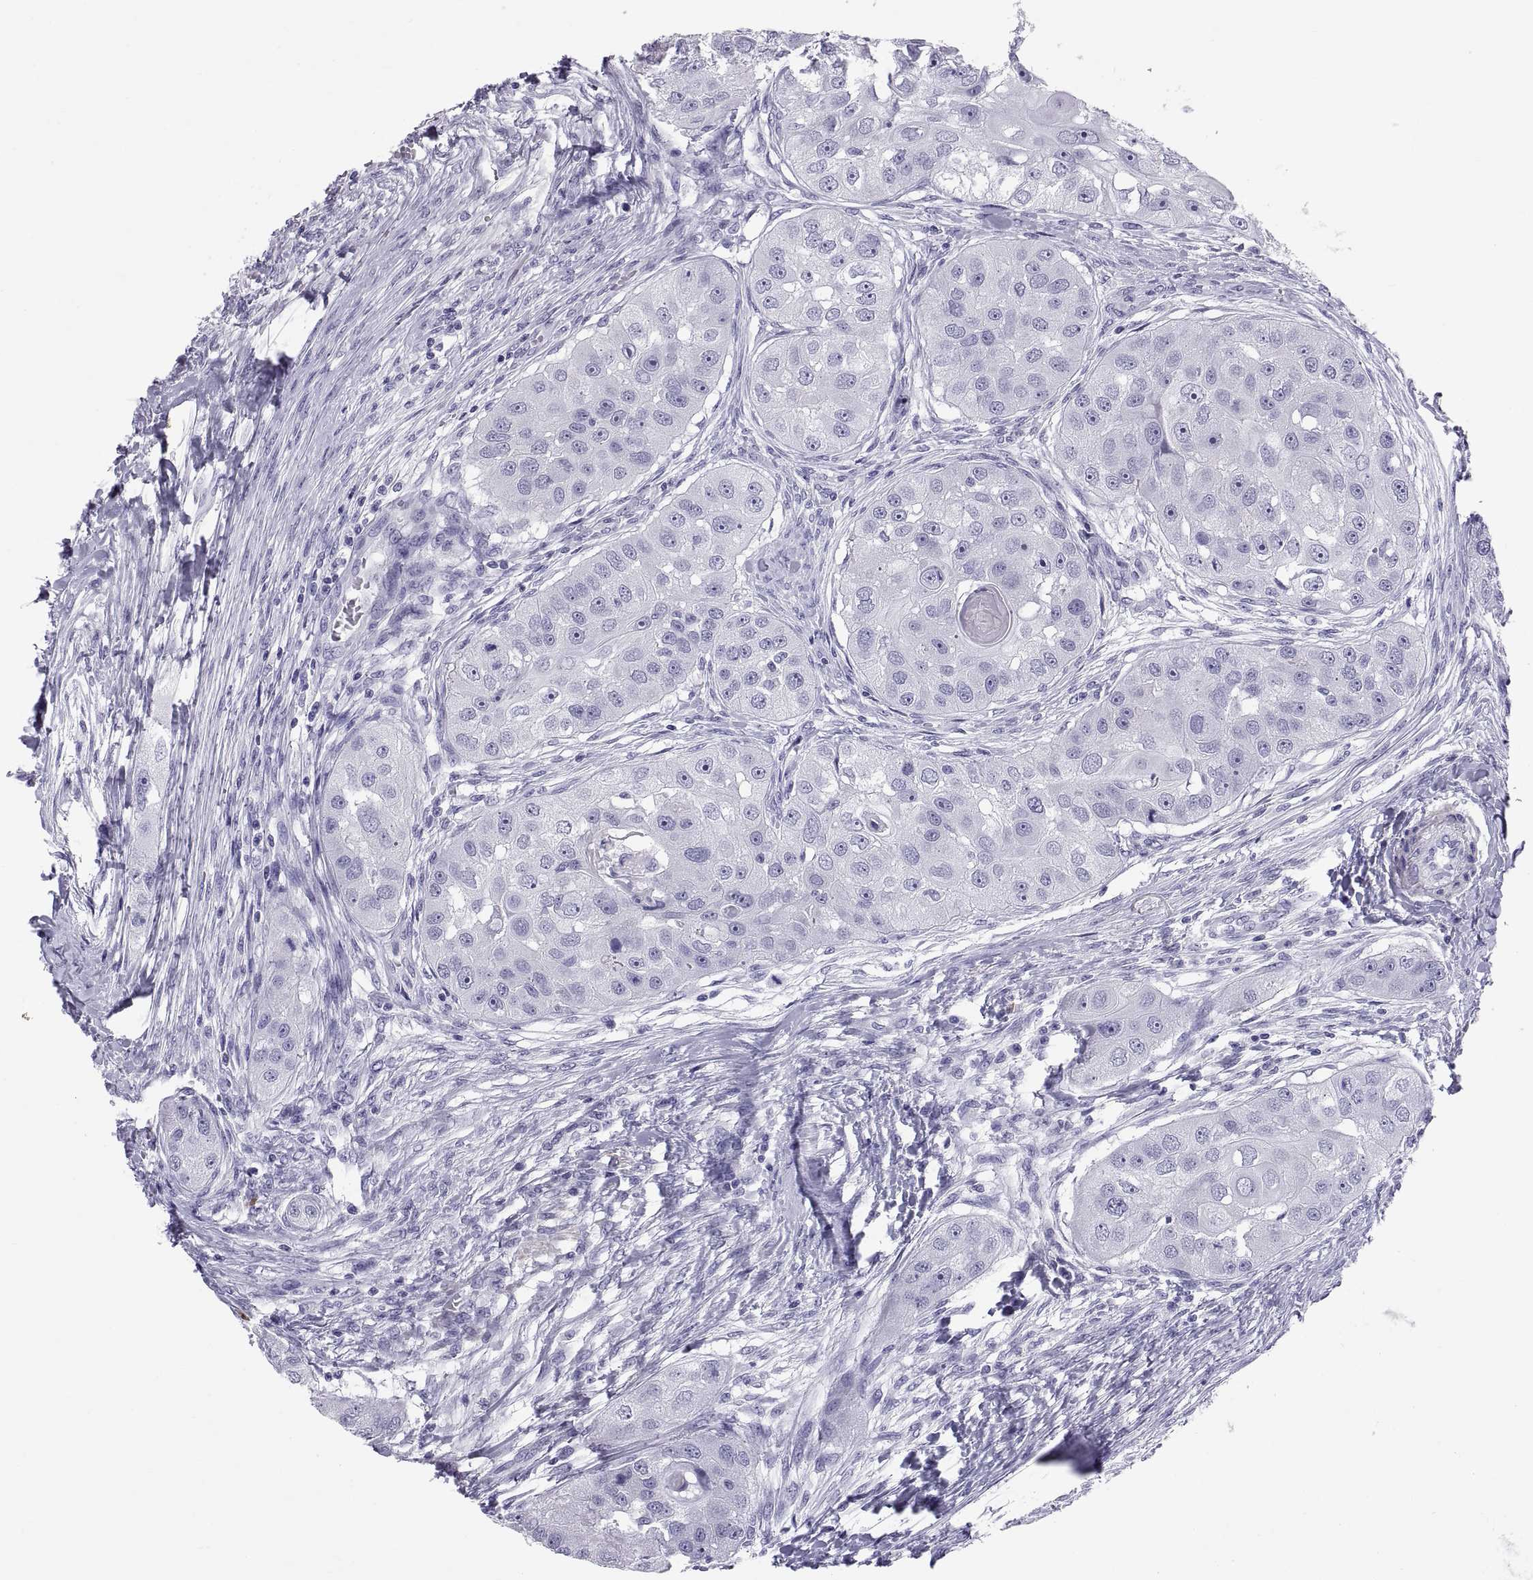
{"staining": {"intensity": "negative", "quantity": "none", "location": "none"}, "tissue": "head and neck cancer", "cell_type": "Tumor cells", "image_type": "cancer", "snomed": [{"axis": "morphology", "description": "Squamous cell carcinoma, NOS"}, {"axis": "topography", "description": "Head-Neck"}], "caption": "Tumor cells are negative for protein expression in human head and neck squamous cell carcinoma.", "gene": "CT47A10", "patient": {"sex": "male", "age": 51}}